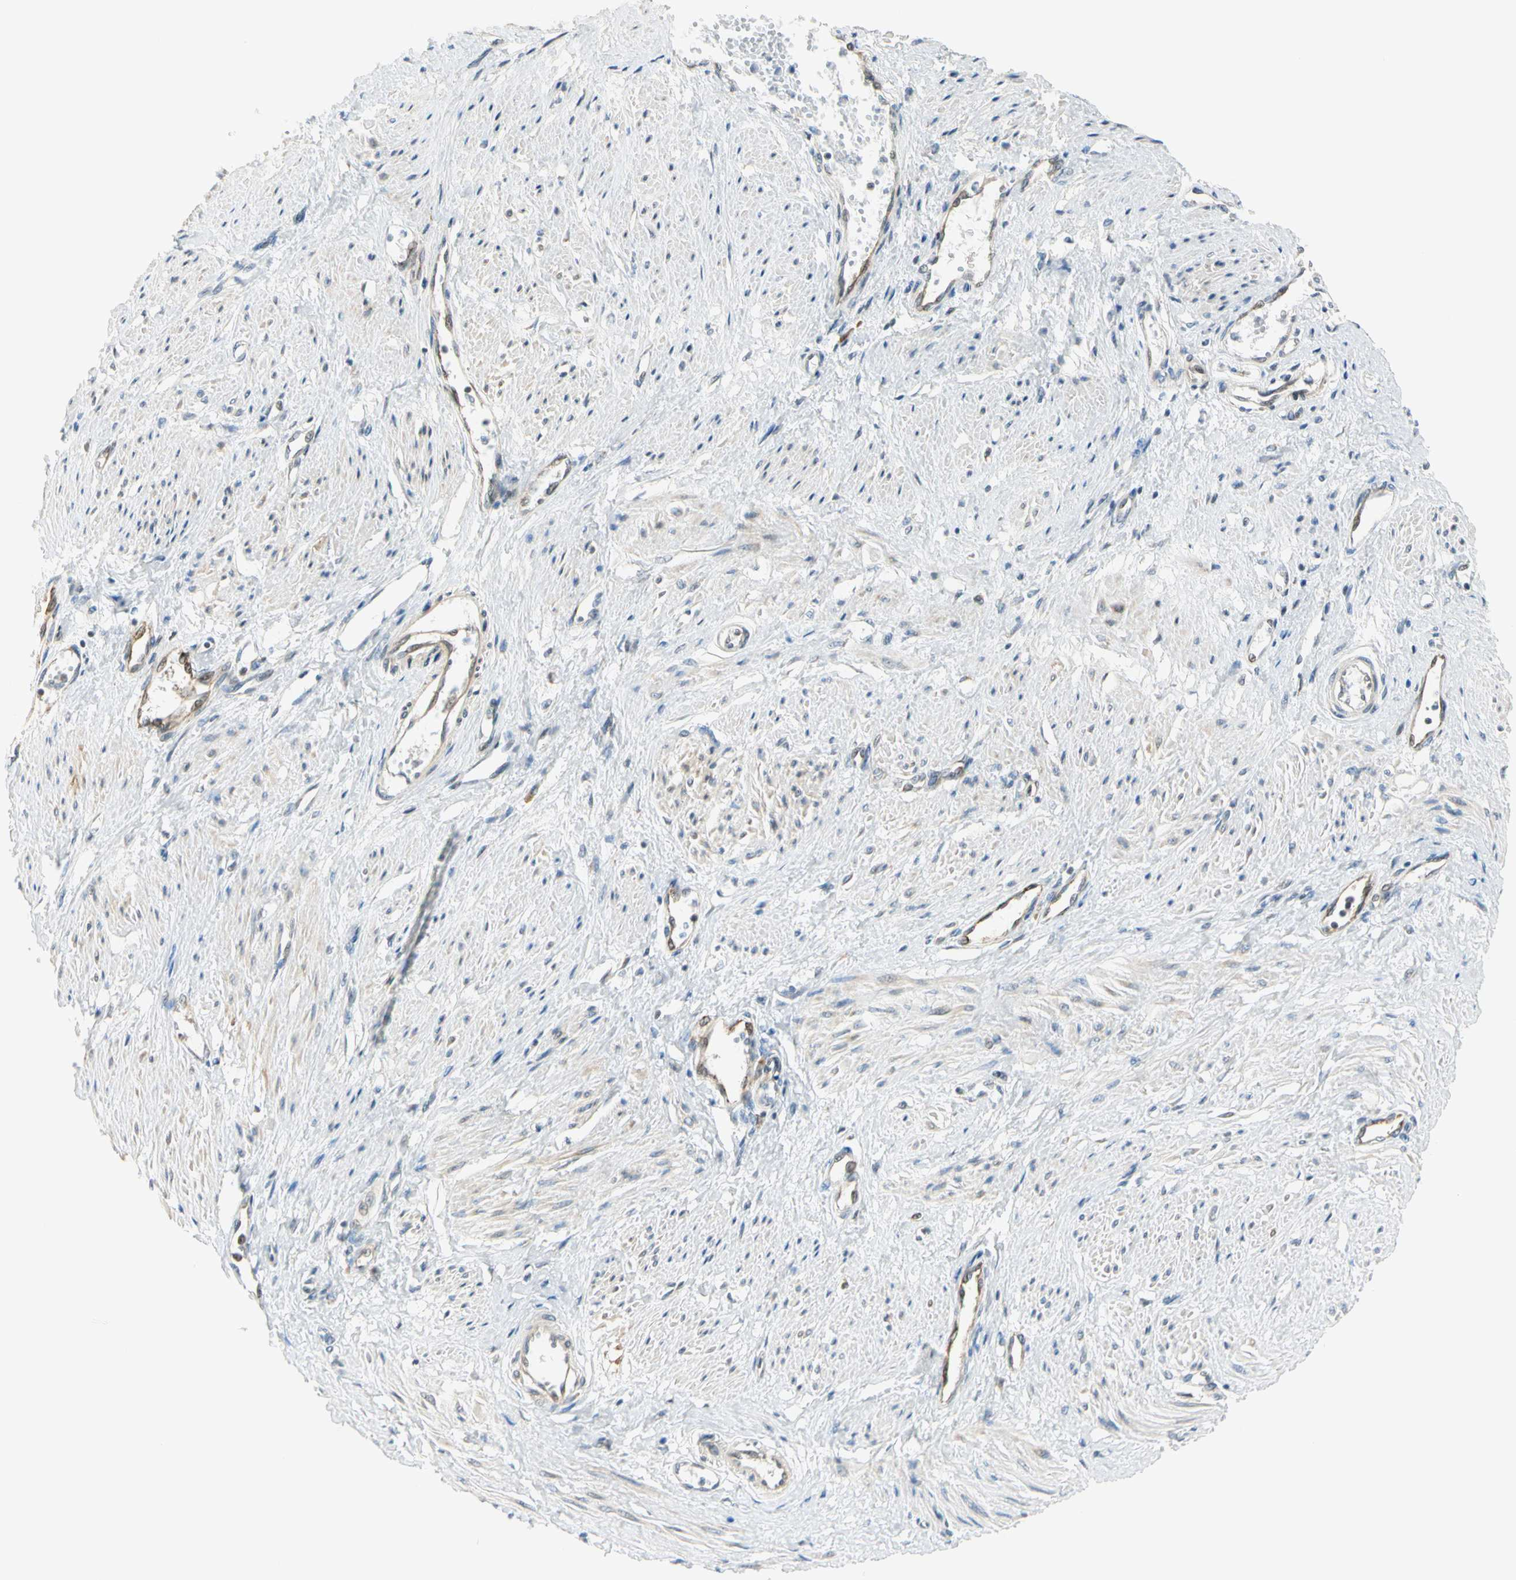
{"staining": {"intensity": "weak", "quantity": "<25%", "location": "cytoplasmic/membranous,nuclear"}, "tissue": "smooth muscle", "cell_type": "Smooth muscle cells", "image_type": "normal", "snomed": [{"axis": "morphology", "description": "Normal tissue, NOS"}, {"axis": "topography", "description": "Smooth muscle"}, {"axis": "topography", "description": "Uterus"}], "caption": "DAB immunohistochemical staining of unremarkable smooth muscle shows no significant positivity in smooth muscle cells.", "gene": "NPDC1", "patient": {"sex": "female", "age": 39}}